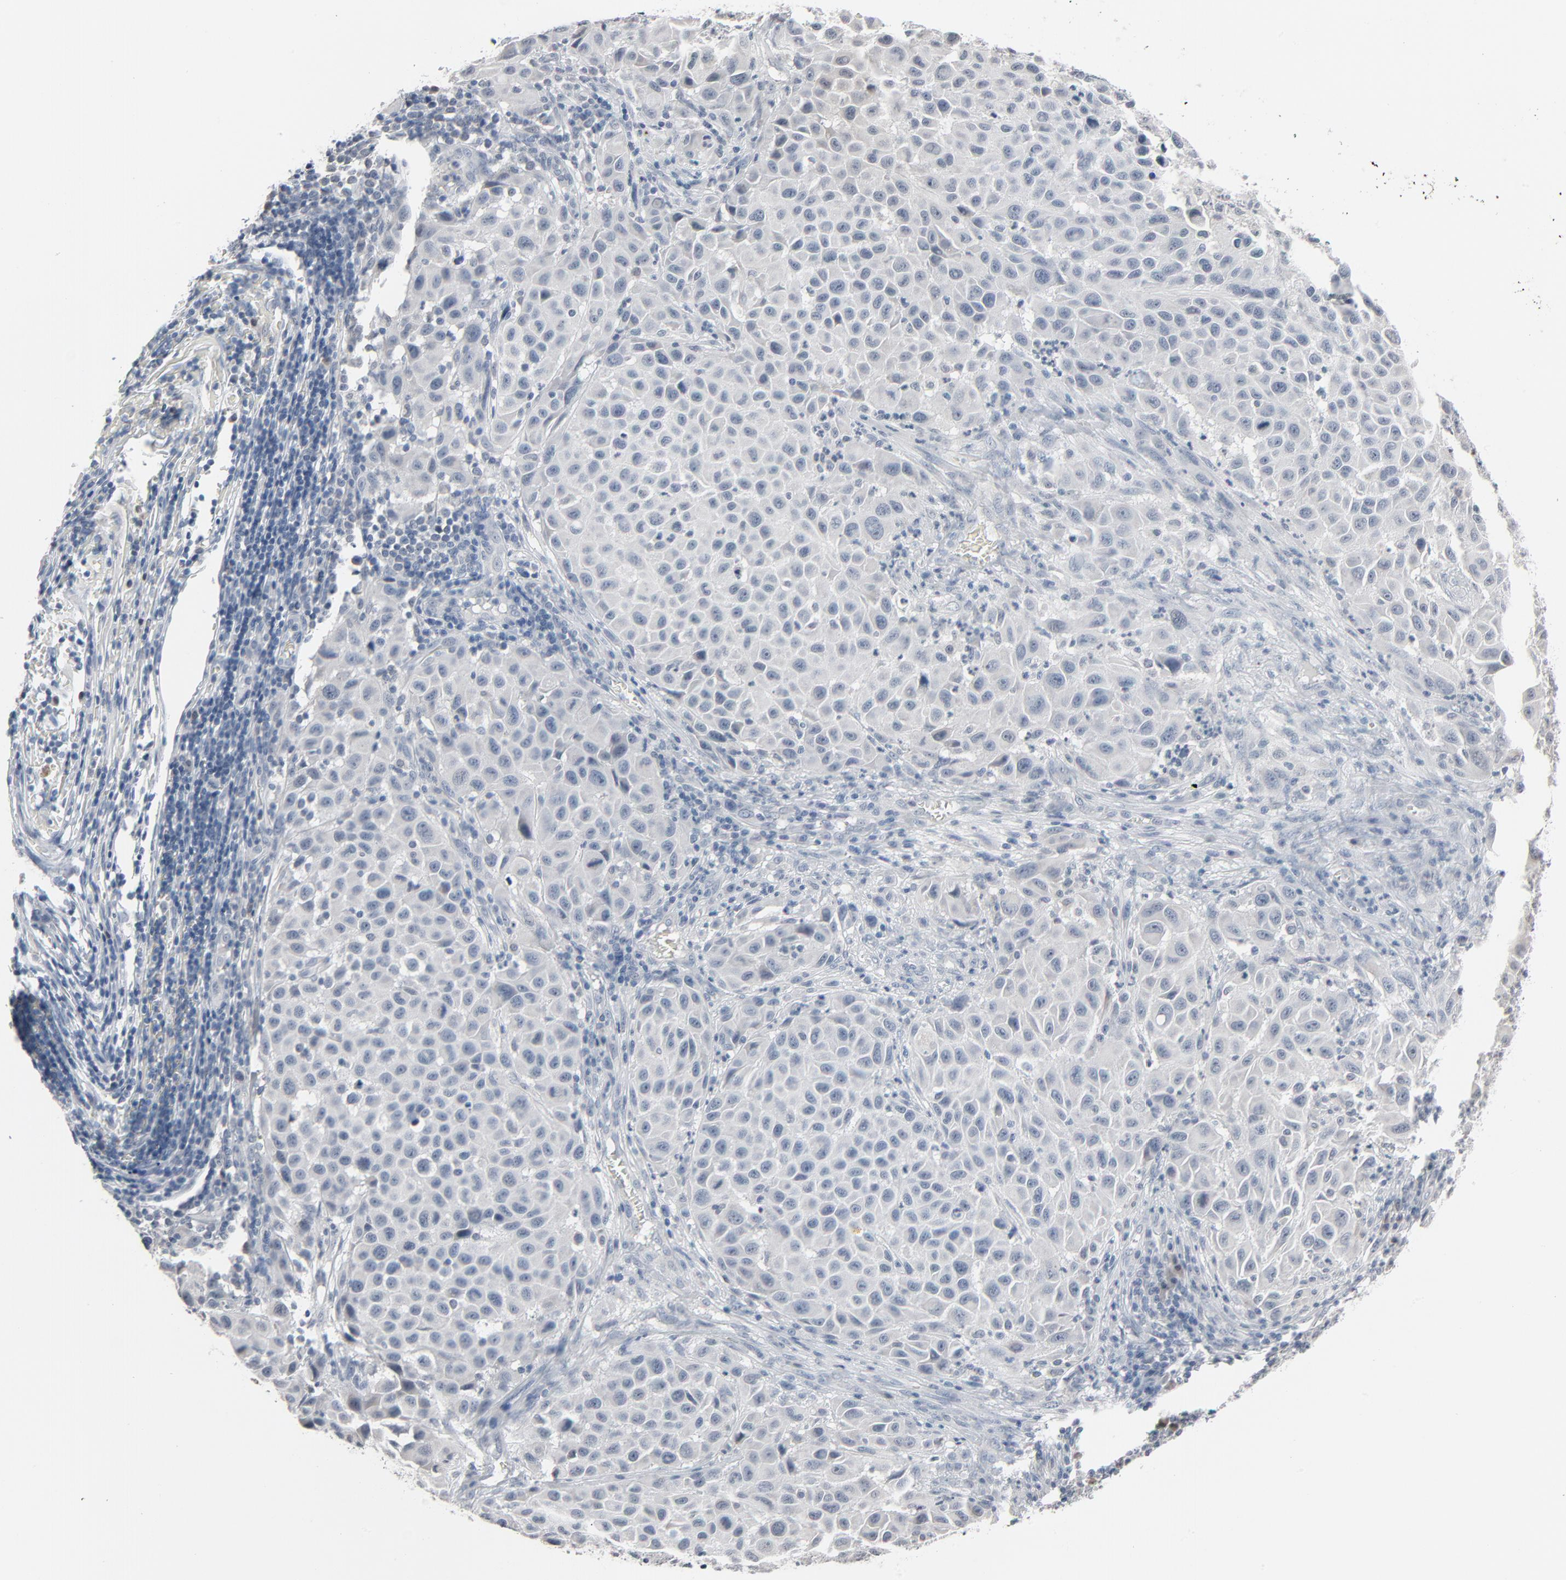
{"staining": {"intensity": "negative", "quantity": "none", "location": "none"}, "tissue": "melanoma", "cell_type": "Tumor cells", "image_type": "cancer", "snomed": [{"axis": "morphology", "description": "Malignant melanoma, Metastatic site"}, {"axis": "topography", "description": "Lymph node"}], "caption": "A high-resolution photomicrograph shows IHC staining of malignant melanoma (metastatic site), which shows no significant staining in tumor cells. (IHC, brightfield microscopy, high magnification).", "gene": "SAGE1", "patient": {"sex": "male", "age": 61}}